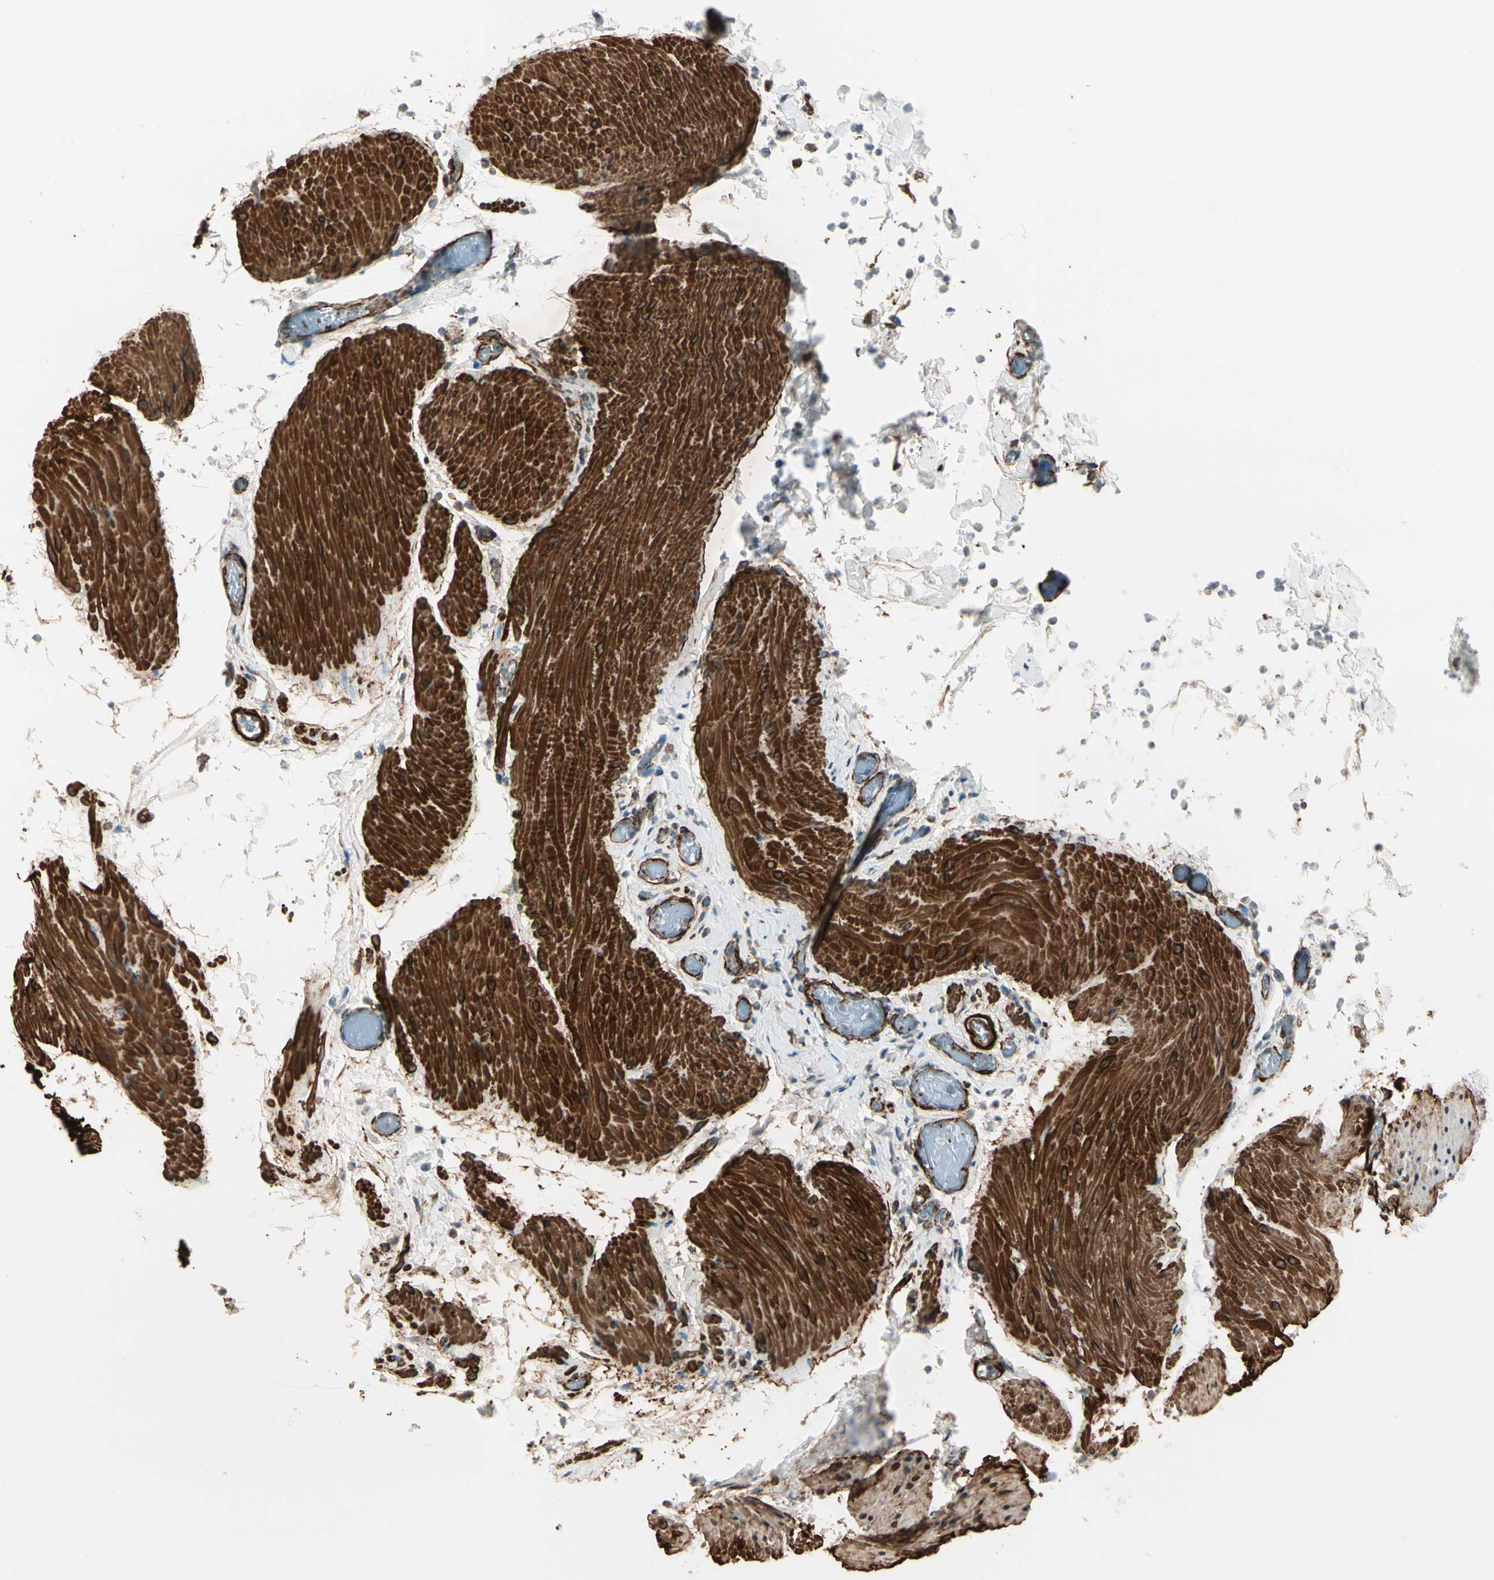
{"staining": {"intensity": "strong", "quantity": ">75%", "location": "cytoplasmic/membranous"}, "tissue": "smooth muscle", "cell_type": "Smooth muscle cells", "image_type": "normal", "snomed": [{"axis": "morphology", "description": "Normal tissue, NOS"}, {"axis": "topography", "description": "Smooth muscle"}, {"axis": "topography", "description": "Colon"}], "caption": "Protein expression analysis of normal human smooth muscle reveals strong cytoplasmic/membranous staining in about >75% of smooth muscle cells.", "gene": "CALD1", "patient": {"sex": "male", "age": 67}}